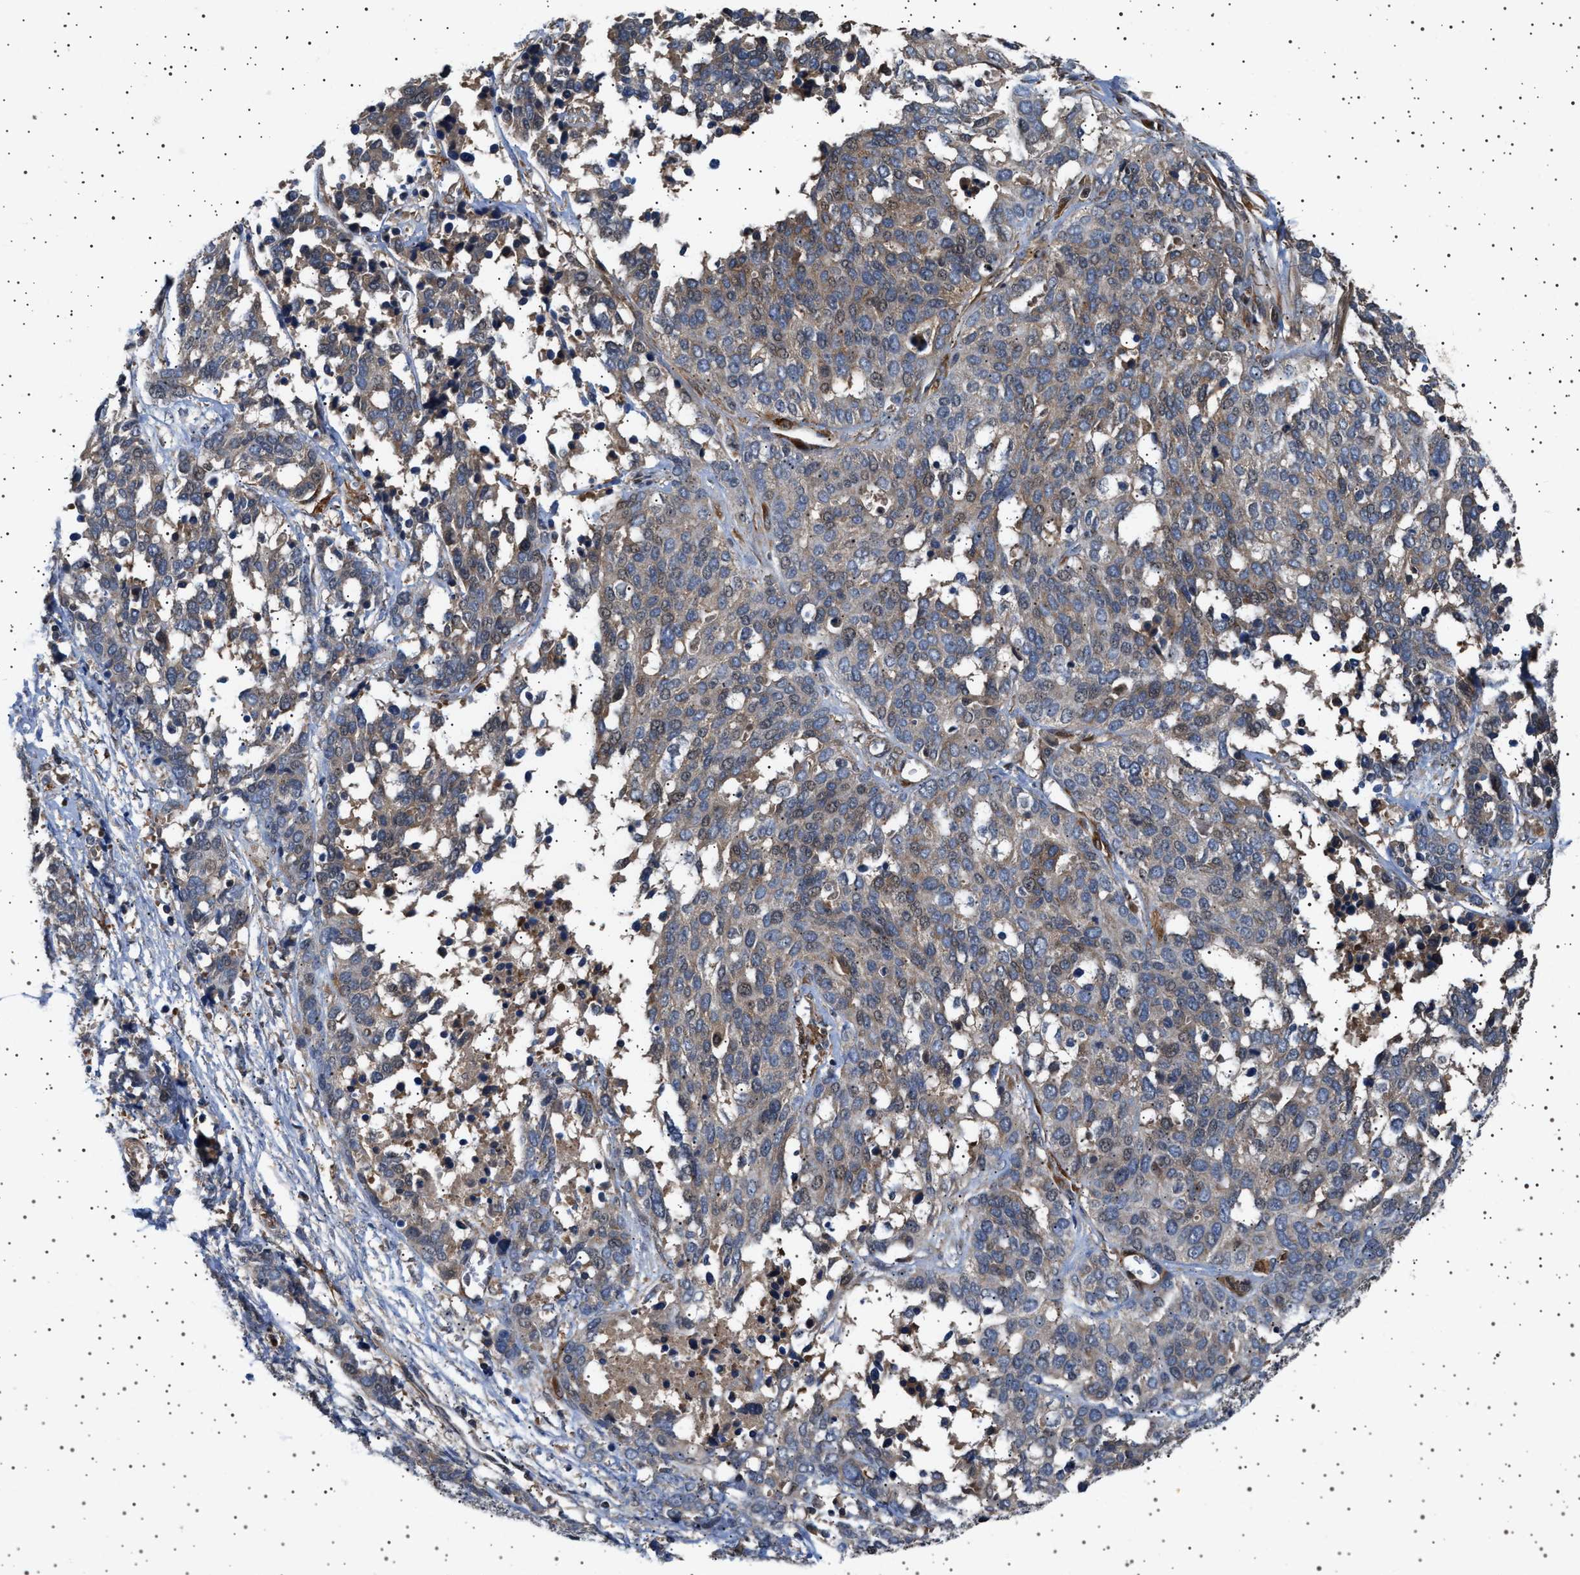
{"staining": {"intensity": "weak", "quantity": ">75%", "location": "cytoplasmic/membranous"}, "tissue": "ovarian cancer", "cell_type": "Tumor cells", "image_type": "cancer", "snomed": [{"axis": "morphology", "description": "Cystadenocarcinoma, serous, NOS"}, {"axis": "topography", "description": "Ovary"}], "caption": "This micrograph demonstrates ovarian serous cystadenocarcinoma stained with IHC to label a protein in brown. The cytoplasmic/membranous of tumor cells show weak positivity for the protein. Nuclei are counter-stained blue.", "gene": "GUCY1B1", "patient": {"sex": "female", "age": 44}}